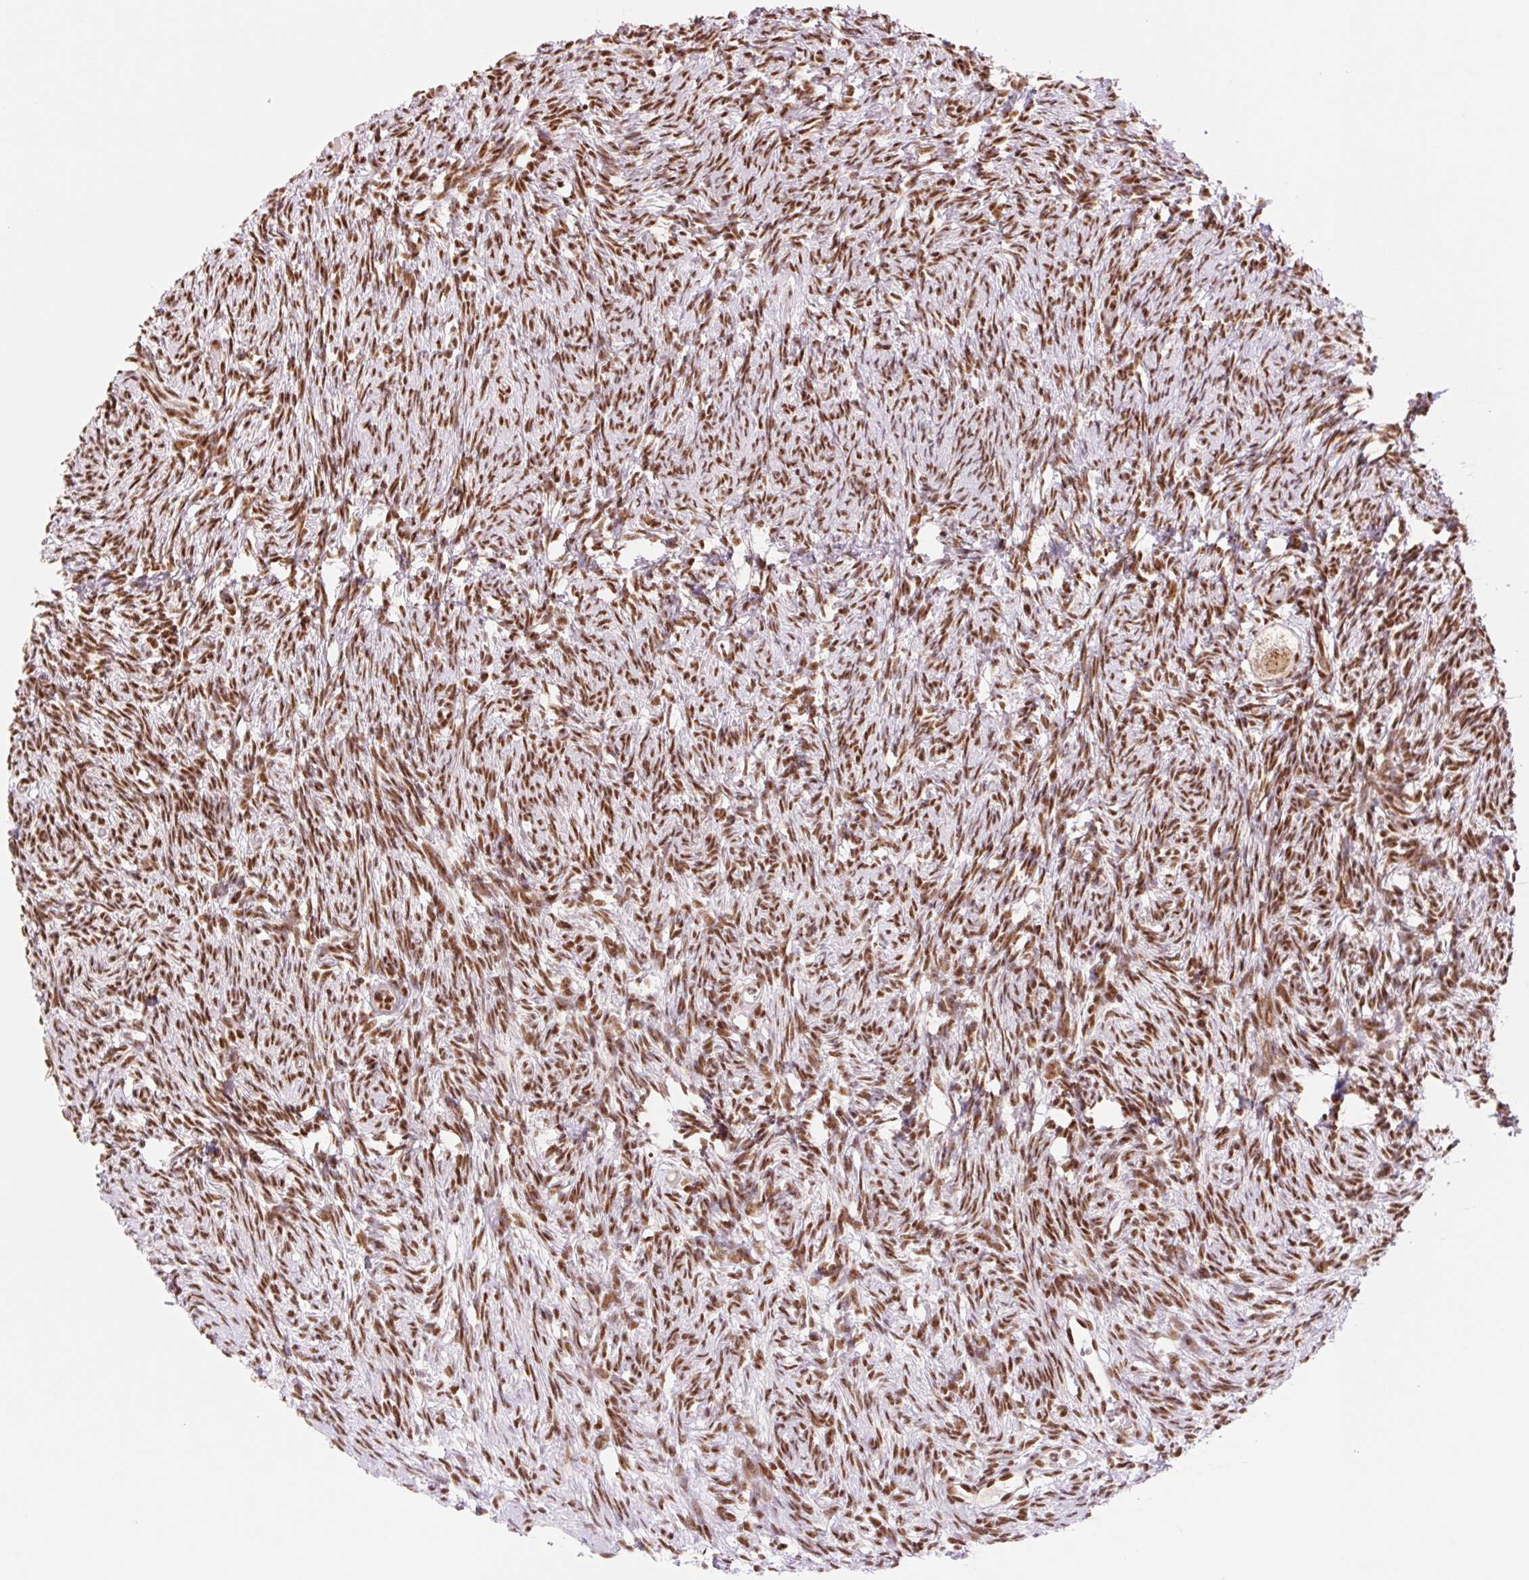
{"staining": {"intensity": "strong", "quantity": ">75%", "location": "nuclear"}, "tissue": "ovary", "cell_type": "Follicle cells", "image_type": "normal", "snomed": [{"axis": "morphology", "description": "Normal tissue, NOS"}, {"axis": "topography", "description": "Ovary"}], "caption": "This photomicrograph exhibits unremarkable ovary stained with immunohistochemistry (IHC) to label a protein in brown. The nuclear of follicle cells show strong positivity for the protein. Nuclei are counter-stained blue.", "gene": "PRDM11", "patient": {"sex": "female", "age": 33}}